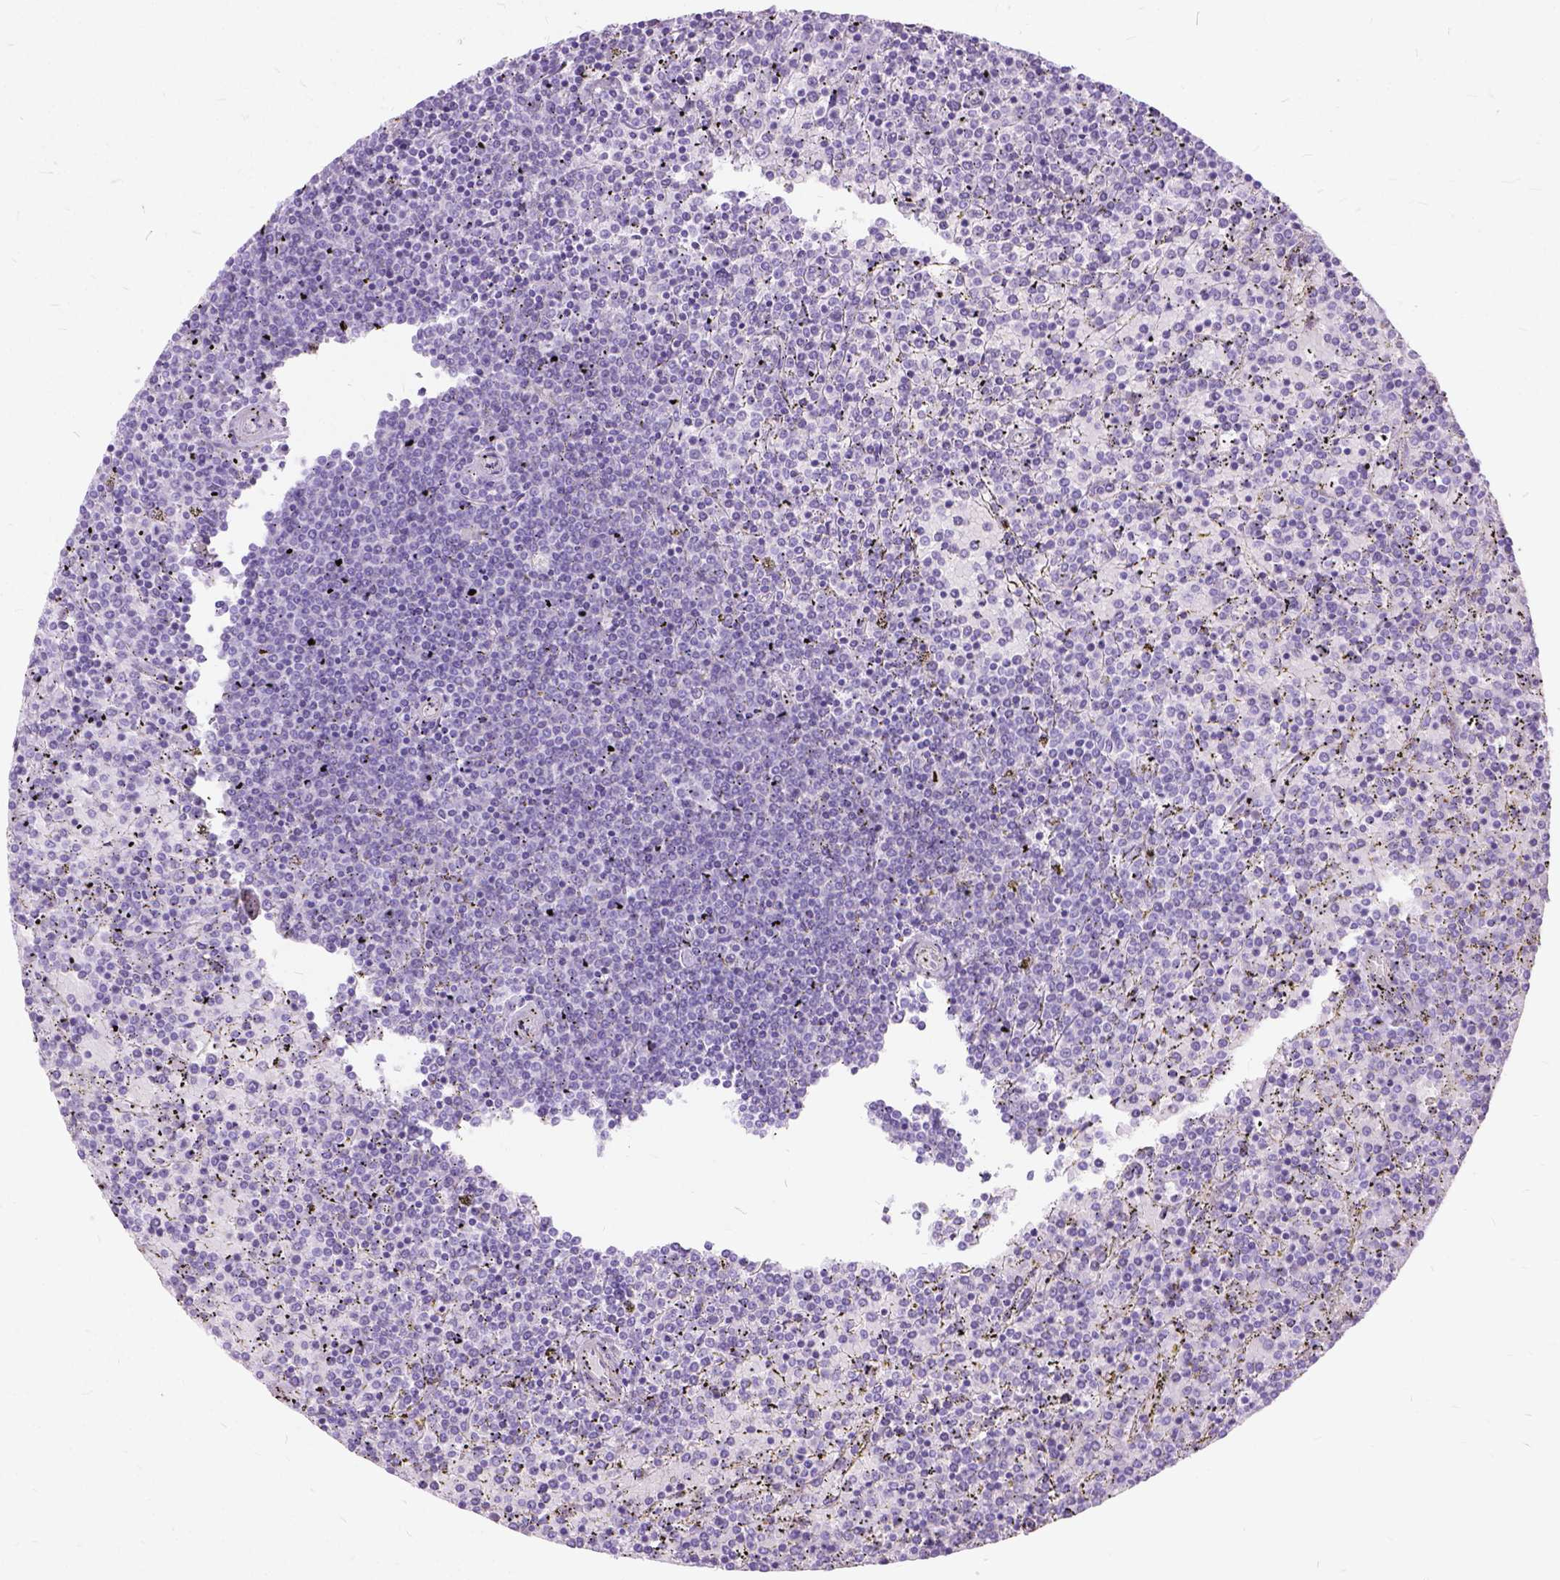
{"staining": {"intensity": "negative", "quantity": "none", "location": "none"}, "tissue": "lymphoma", "cell_type": "Tumor cells", "image_type": "cancer", "snomed": [{"axis": "morphology", "description": "Malignant lymphoma, non-Hodgkin's type, Low grade"}, {"axis": "topography", "description": "Spleen"}], "caption": "There is no significant staining in tumor cells of lymphoma. The staining is performed using DAB (3,3'-diaminobenzidine) brown chromogen with nuclei counter-stained in using hematoxylin.", "gene": "ARL9", "patient": {"sex": "female", "age": 77}}